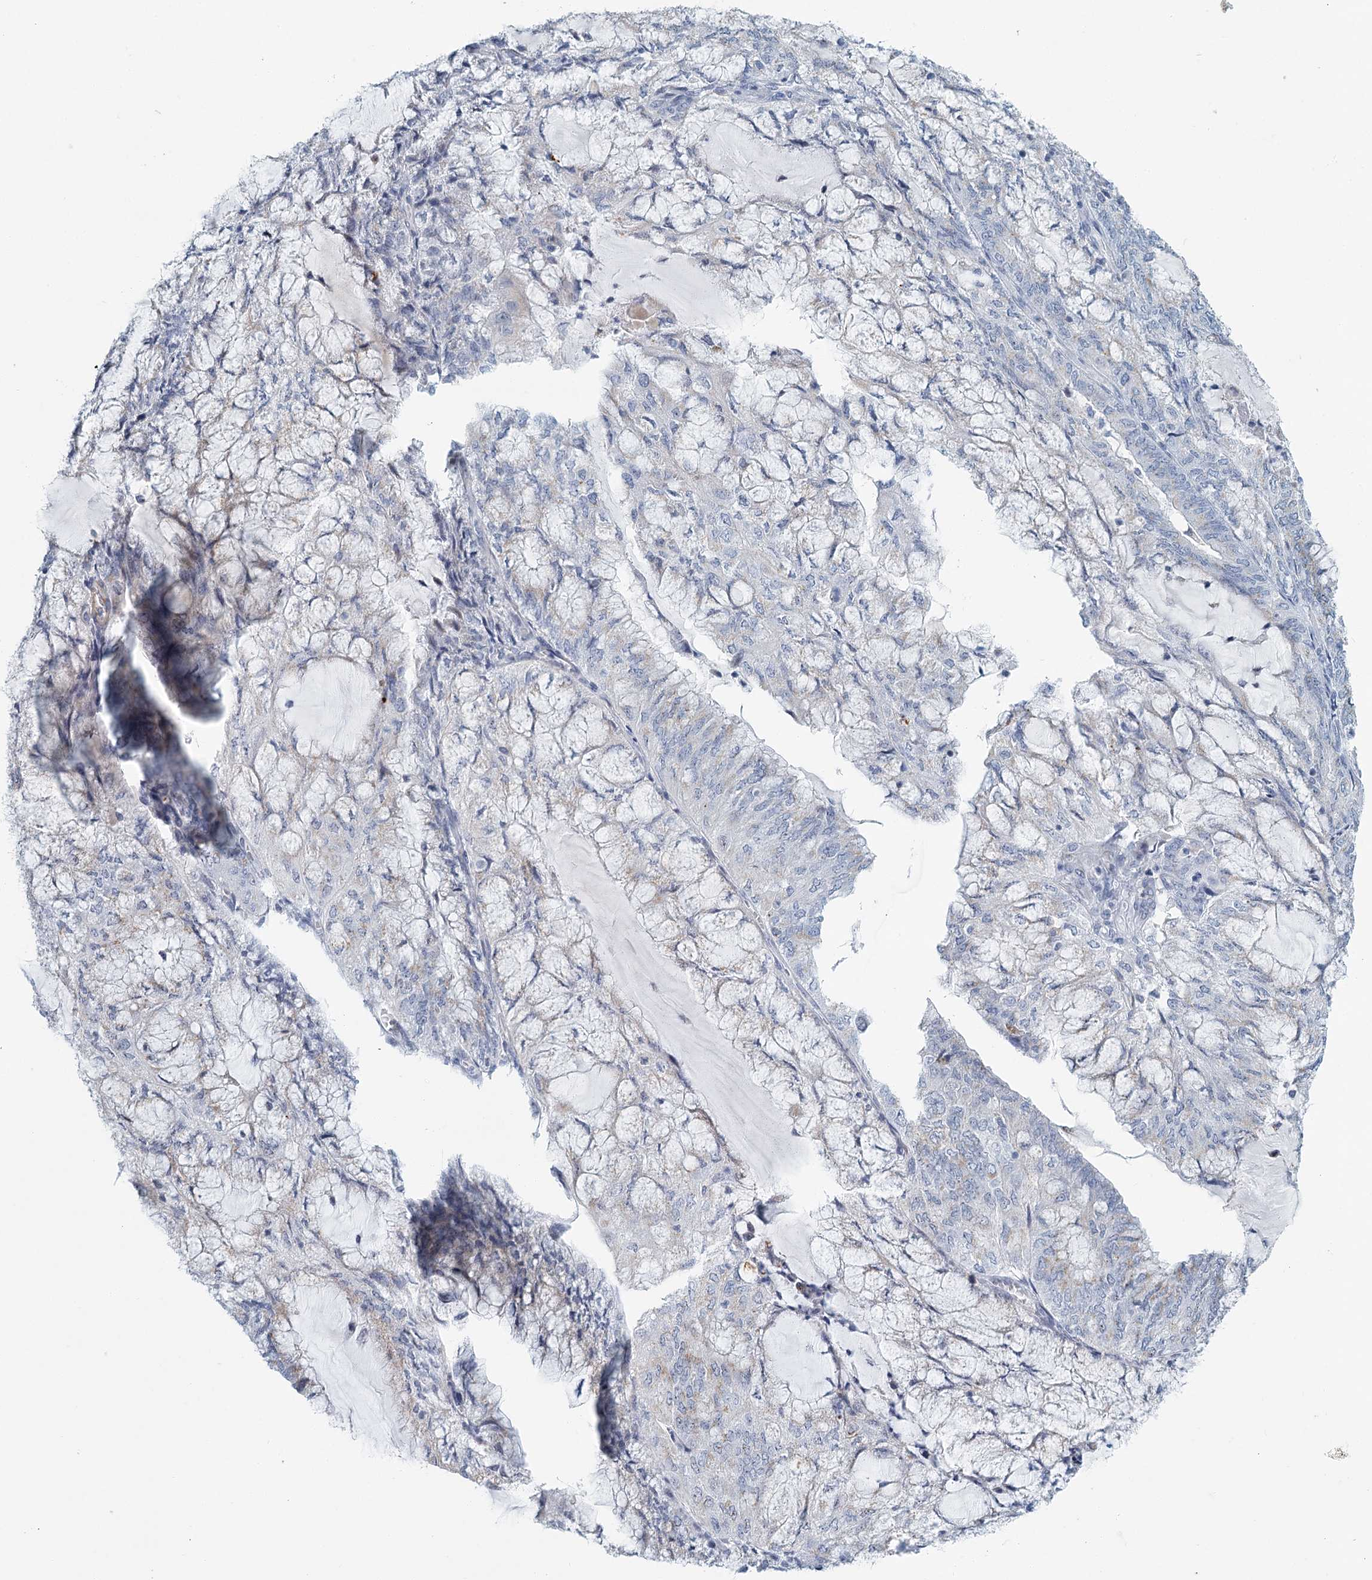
{"staining": {"intensity": "negative", "quantity": "none", "location": "none"}, "tissue": "endometrial cancer", "cell_type": "Tumor cells", "image_type": "cancer", "snomed": [{"axis": "morphology", "description": "Adenocarcinoma, NOS"}, {"axis": "topography", "description": "Endometrium"}], "caption": "A high-resolution photomicrograph shows immunohistochemistry staining of adenocarcinoma (endometrial), which reveals no significant positivity in tumor cells.", "gene": "ZNF527", "patient": {"sex": "female", "age": 81}}